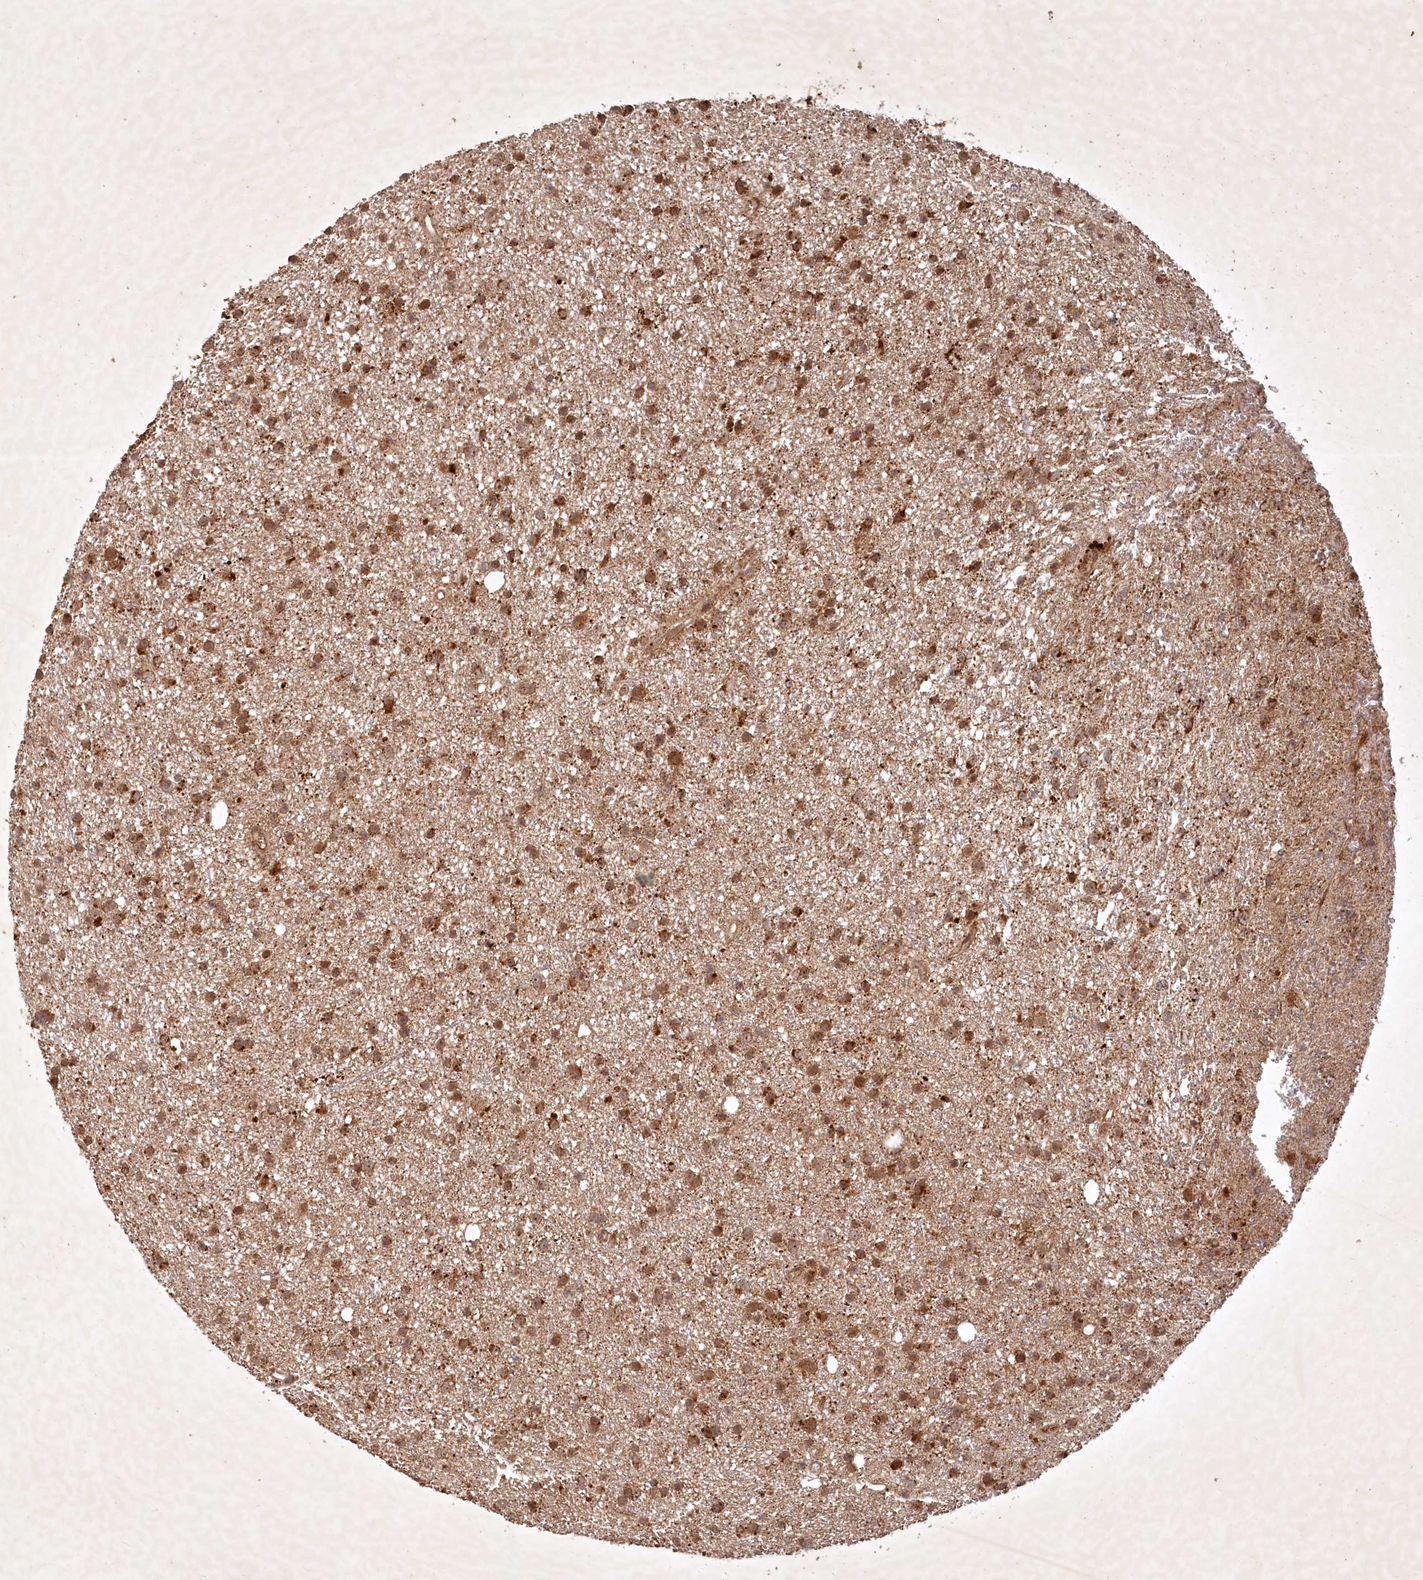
{"staining": {"intensity": "moderate", "quantity": ">75%", "location": "cytoplasmic/membranous"}, "tissue": "glioma", "cell_type": "Tumor cells", "image_type": "cancer", "snomed": [{"axis": "morphology", "description": "Glioma, malignant, Low grade"}, {"axis": "topography", "description": "Cerebral cortex"}], "caption": "The histopathology image exhibits immunohistochemical staining of malignant glioma (low-grade). There is moderate cytoplasmic/membranous expression is seen in about >75% of tumor cells. The staining was performed using DAB to visualize the protein expression in brown, while the nuclei were stained in blue with hematoxylin (Magnification: 20x).", "gene": "UNC93A", "patient": {"sex": "female", "age": 39}}